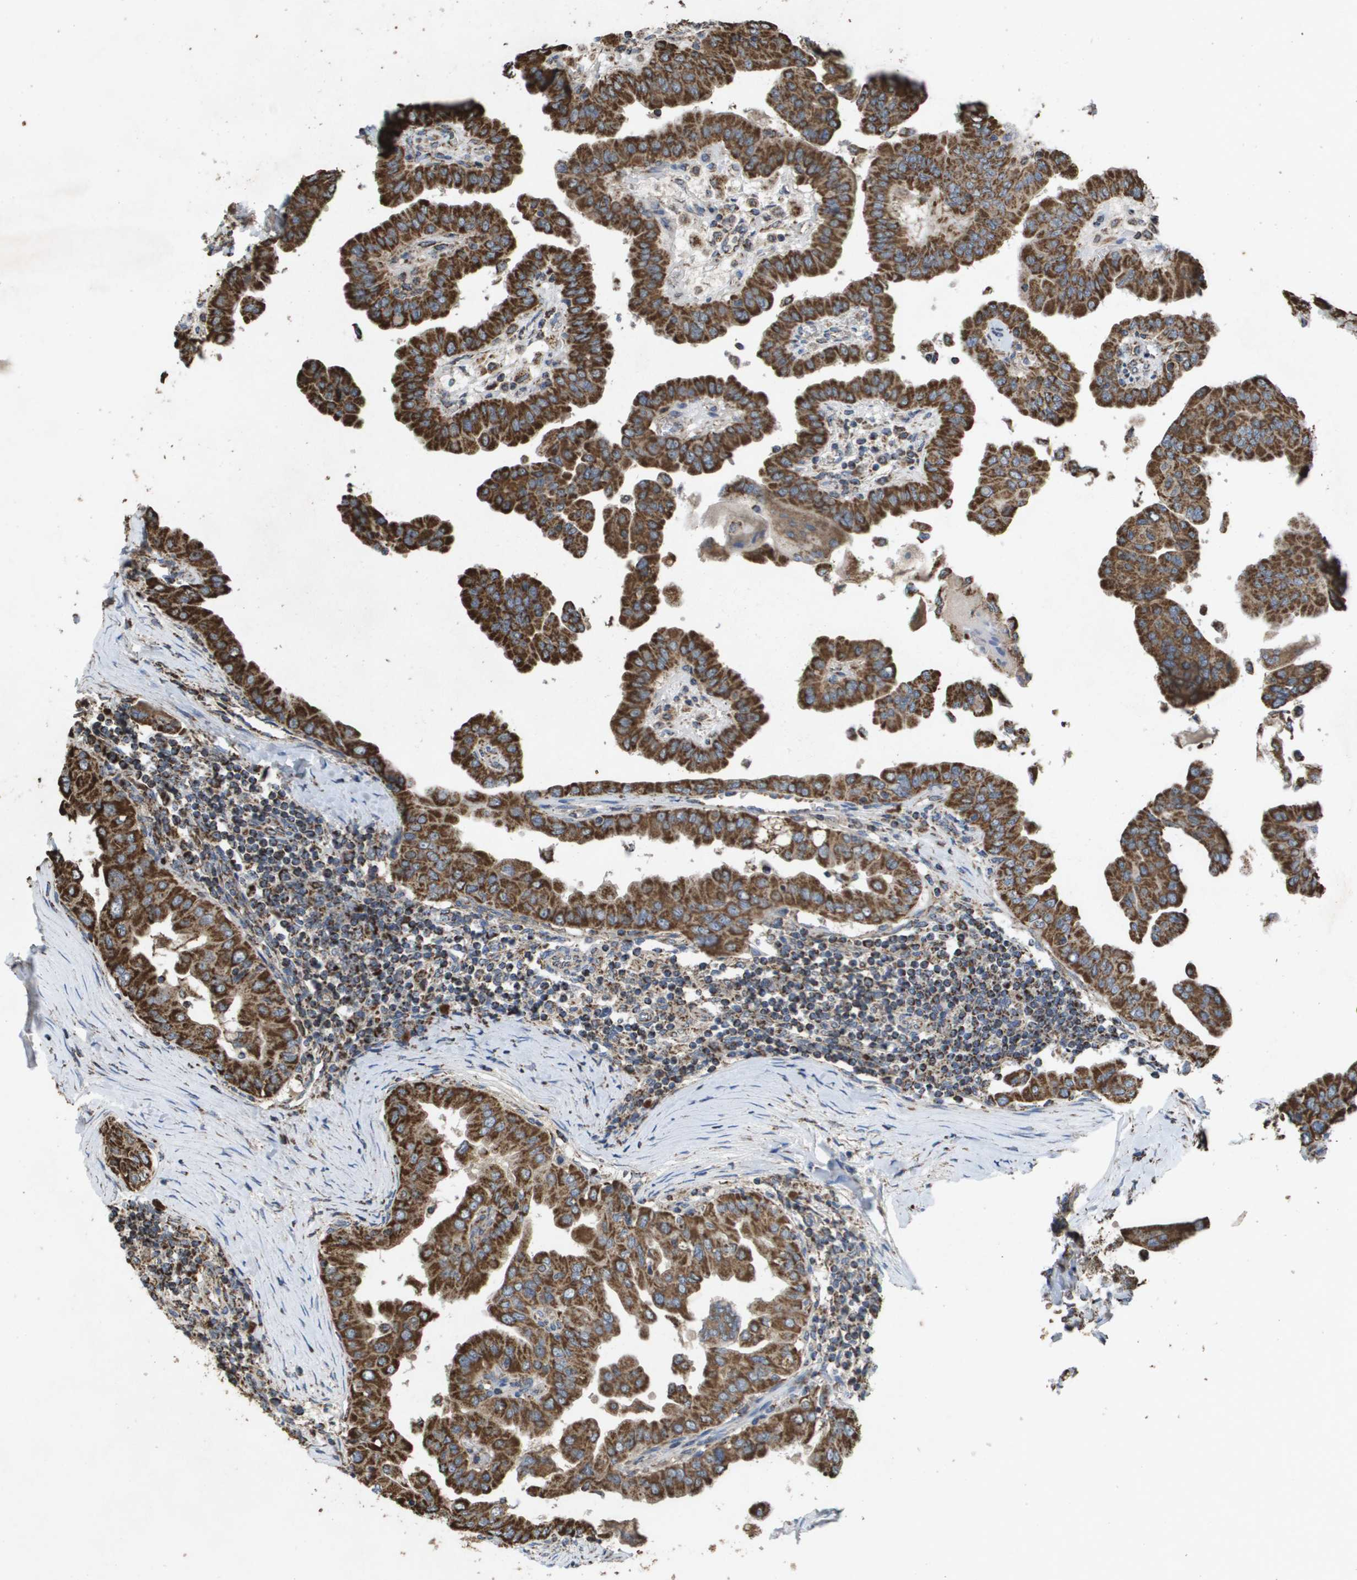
{"staining": {"intensity": "strong", "quantity": ">75%", "location": "cytoplasmic/membranous"}, "tissue": "thyroid cancer", "cell_type": "Tumor cells", "image_type": "cancer", "snomed": [{"axis": "morphology", "description": "Papillary adenocarcinoma, NOS"}, {"axis": "topography", "description": "Thyroid gland"}], "caption": "Protein expression analysis of human thyroid cancer reveals strong cytoplasmic/membranous positivity in about >75% of tumor cells.", "gene": "HSPE1", "patient": {"sex": "male", "age": 33}}